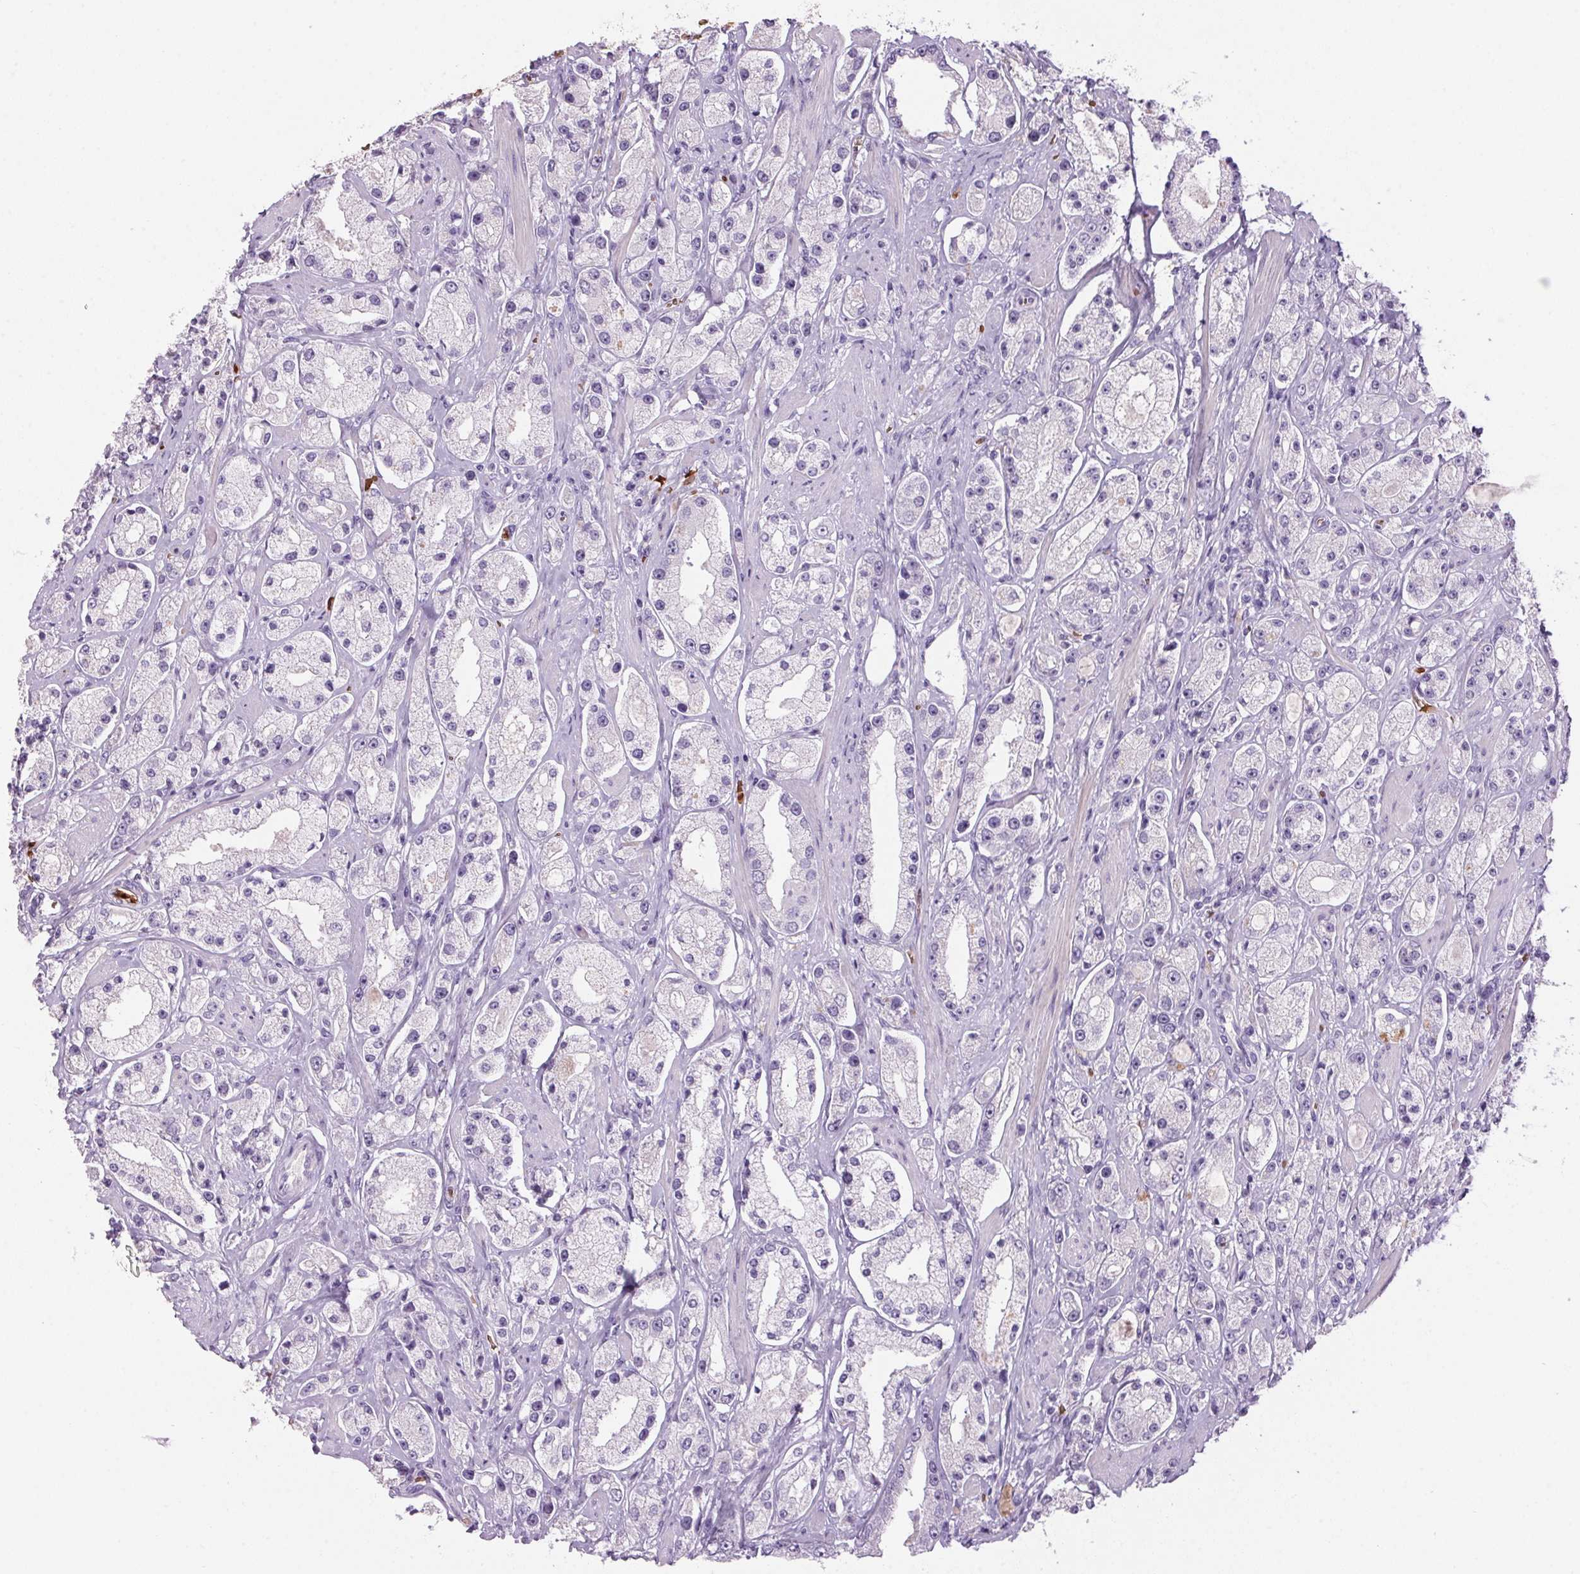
{"staining": {"intensity": "negative", "quantity": "none", "location": "none"}, "tissue": "prostate cancer", "cell_type": "Tumor cells", "image_type": "cancer", "snomed": [{"axis": "morphology", "description": "Adenocarcinoma, High grade"}, {"axis": "topography", "description": "Prostate"}], "caption": "A high-resolution image shows immunohistochemistry (IHC) staining of prostate cancer, which exhibits no significant positivity in tumor cells.", "gene": "HBQ1", "patient": {"sex": "male", "age": 67}}